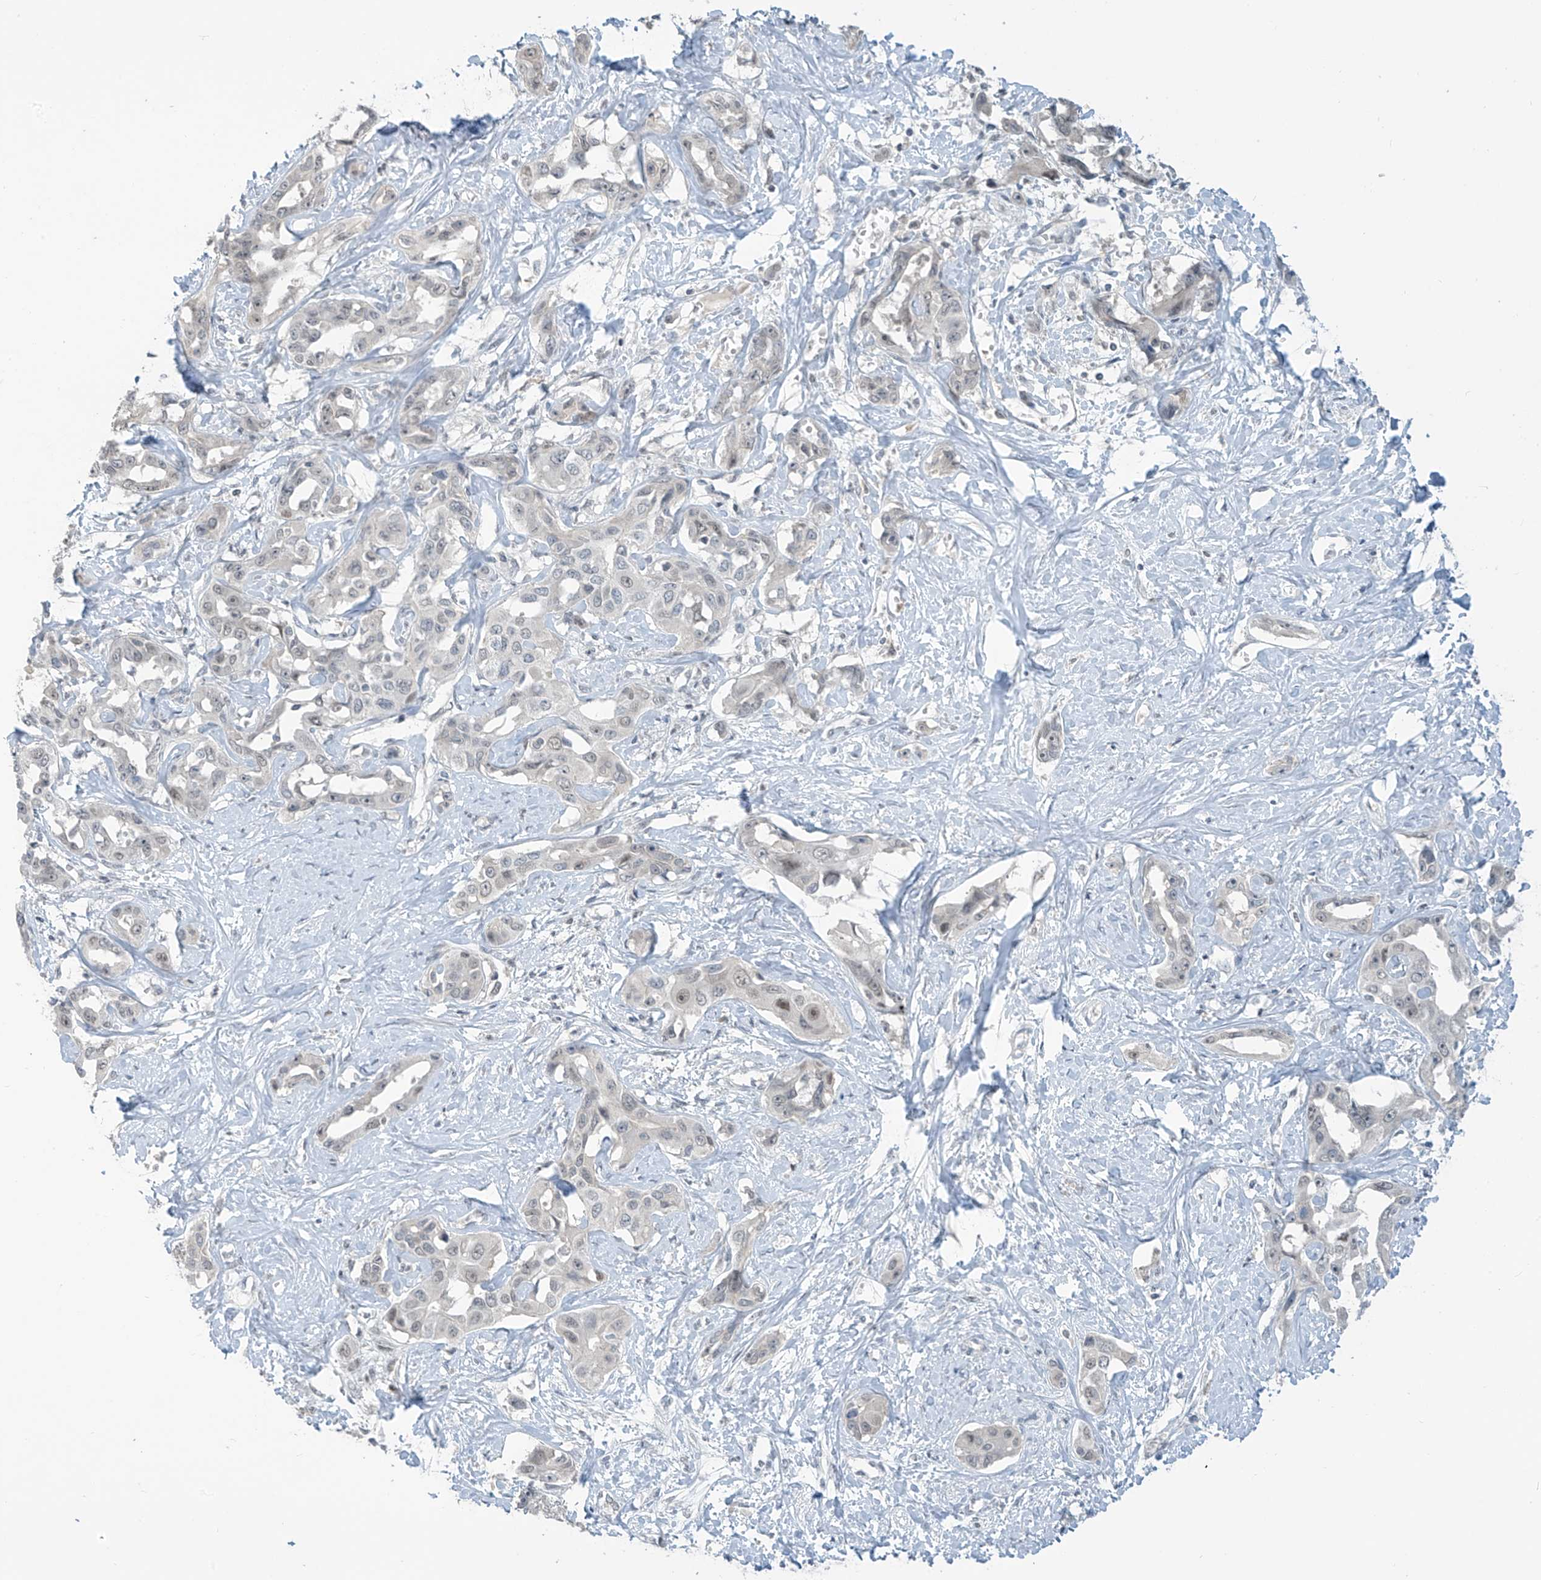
{"staining": {"intensity": "negative", "quantity": "none", "location": "none"}, "tissue": "liver cancer", "cell_type": "Tumor cells", "image_type": "cancer", "snomed": [{"axis": "morphology", "description": "Cholangiocarcinoma"}, {"axis": "topography", "description": "Liver"}], "caption": "The image shows no significant expression in tumor cells of liver cholangiocarcinoma. The staining was performed using DAB (3,3'-diaminobenzidine) to visualize the protein expression in brown, while the nuclei were stained in blue with hematoxylin (Magnification: 20x).", "gene": "METAP1D", "patient": {"sex": "male", "age": 59}}